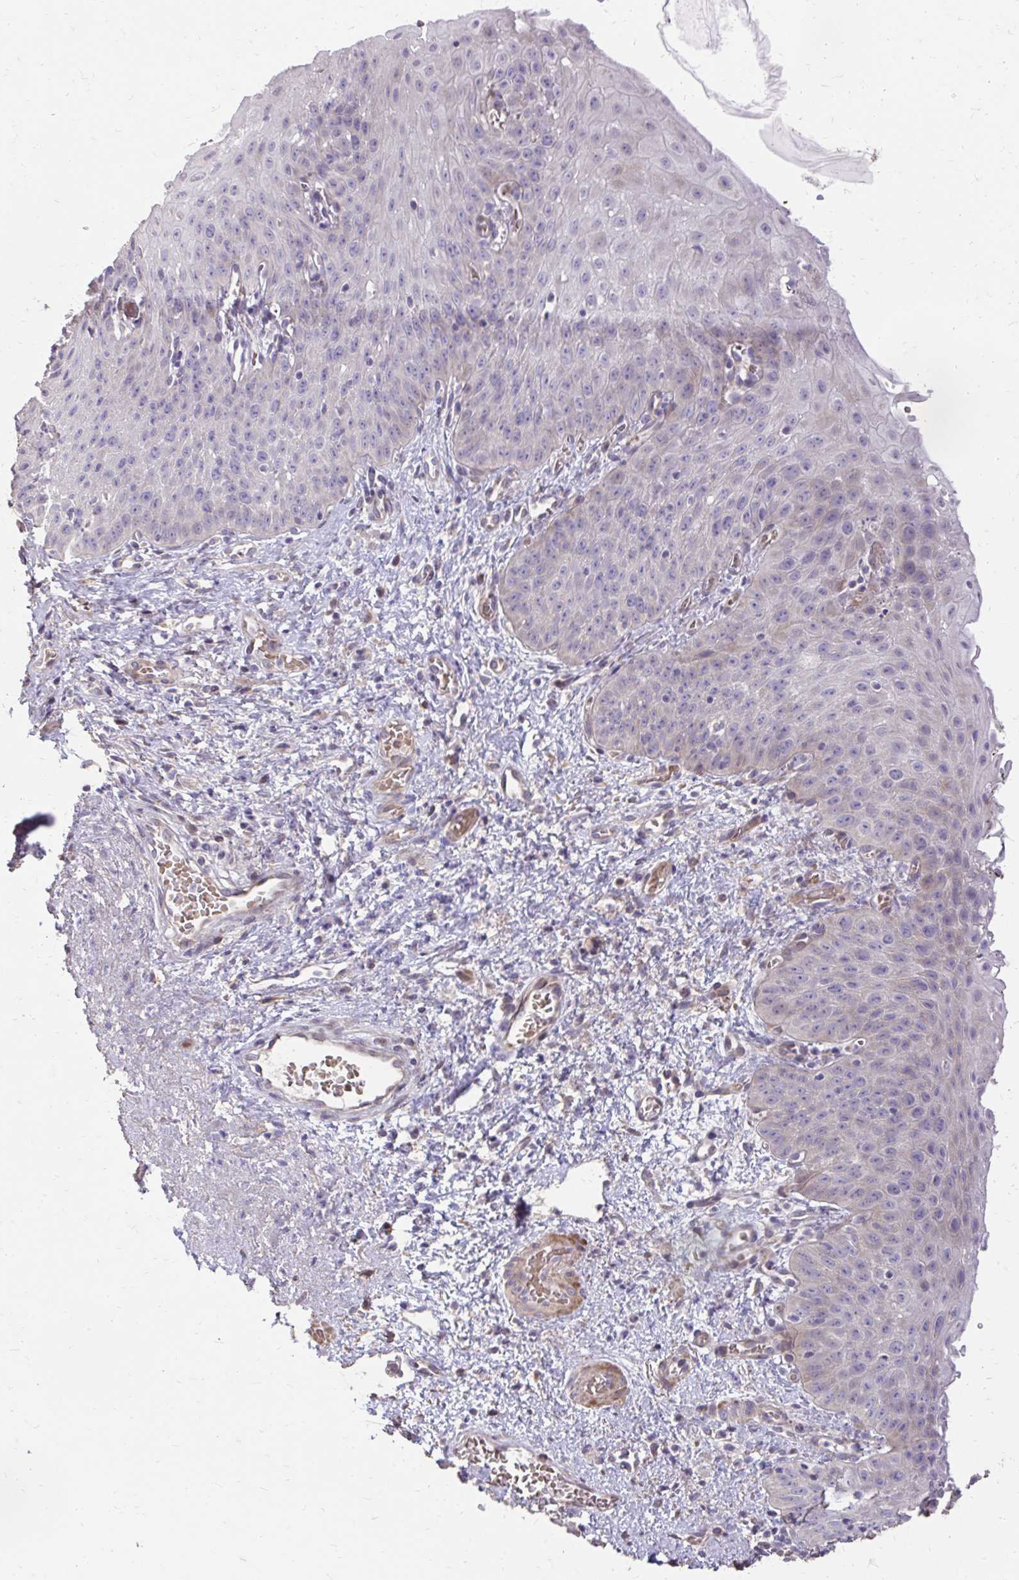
{"staining": {"intensity": "negative", "quantity": "none", "location": "none"}, "tissue": "esophagus", "cell_type": "Squamous epithelial cells", "image_type": "normal", "snomed": [{"axis": "morphology", "description": "Normal tissue, NOS"}, {"axis": "topography", "description": "Esophagus"}], "caption": "Immunohistochemical staining of benign esophagus shows no significant staining in squamous epithelial cells. (Brightfield microscopy of DAB (3,3'-diaminobenzidine) IHC at high magnification).", "gene": "MYORG", "patient": {"sex": "male", "age": 71}}